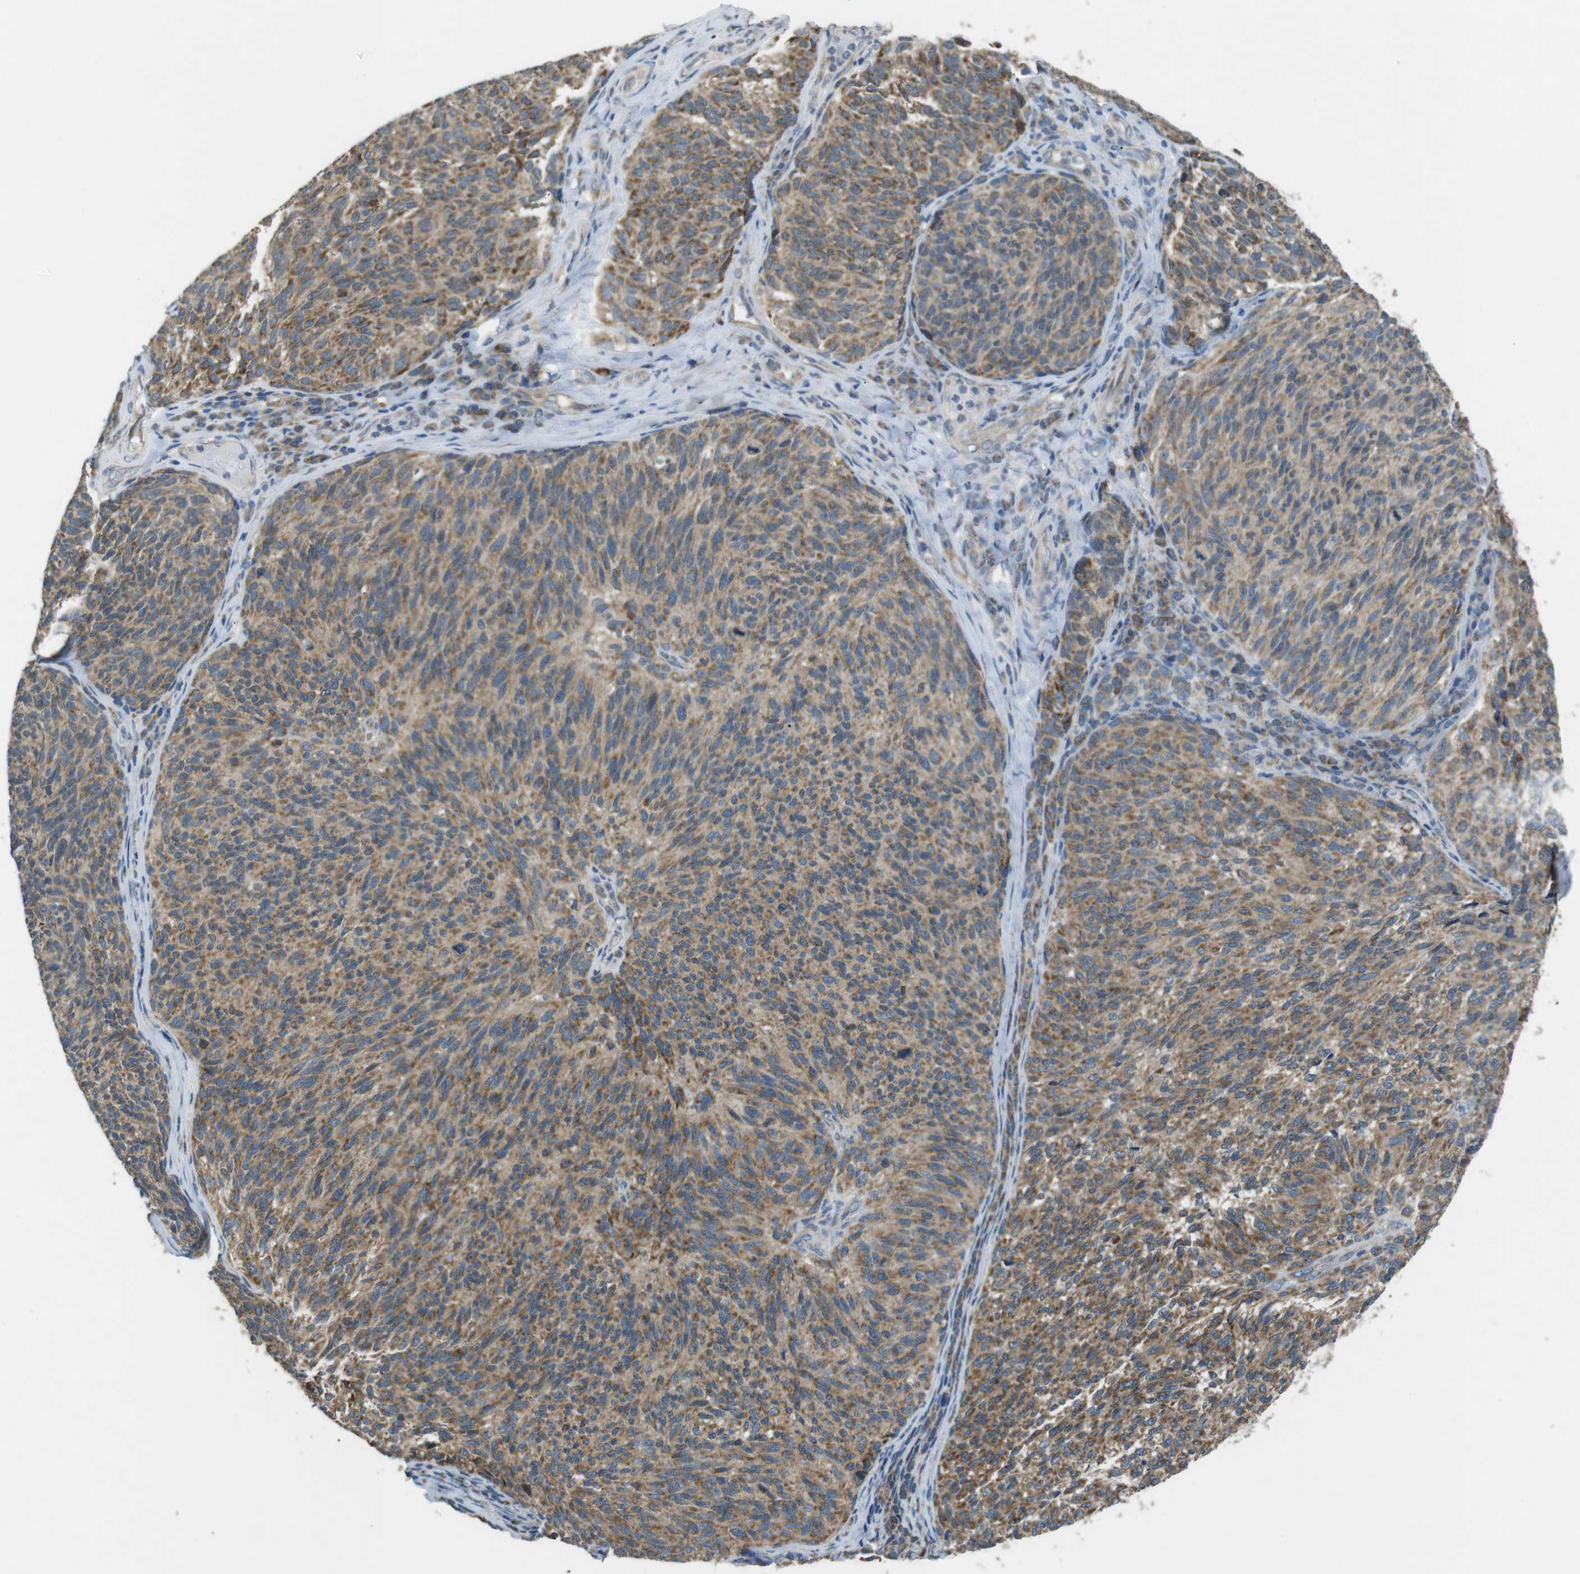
{"staining": {"intensity": "moderate", "quantity": ">75%", "location": "cytoplasmic/membranous"}, "tissue": "melanoma", "cell_type": "Tumor cells", "image_type": "cancer", "snomed": [{"axis": "morphology", "description": "Malignant melanoma, NOS"}, {"axis": "topography", "description": "Skin"}], "caption": "Immunohistochemical staining of human malignant melanoma displays medium levels of moderate cytoplasmic/membranous protein staining in approximately >75% of tumor cells.", "gene": "BACE1", "patient": {"sex": "female", "age": 73}}